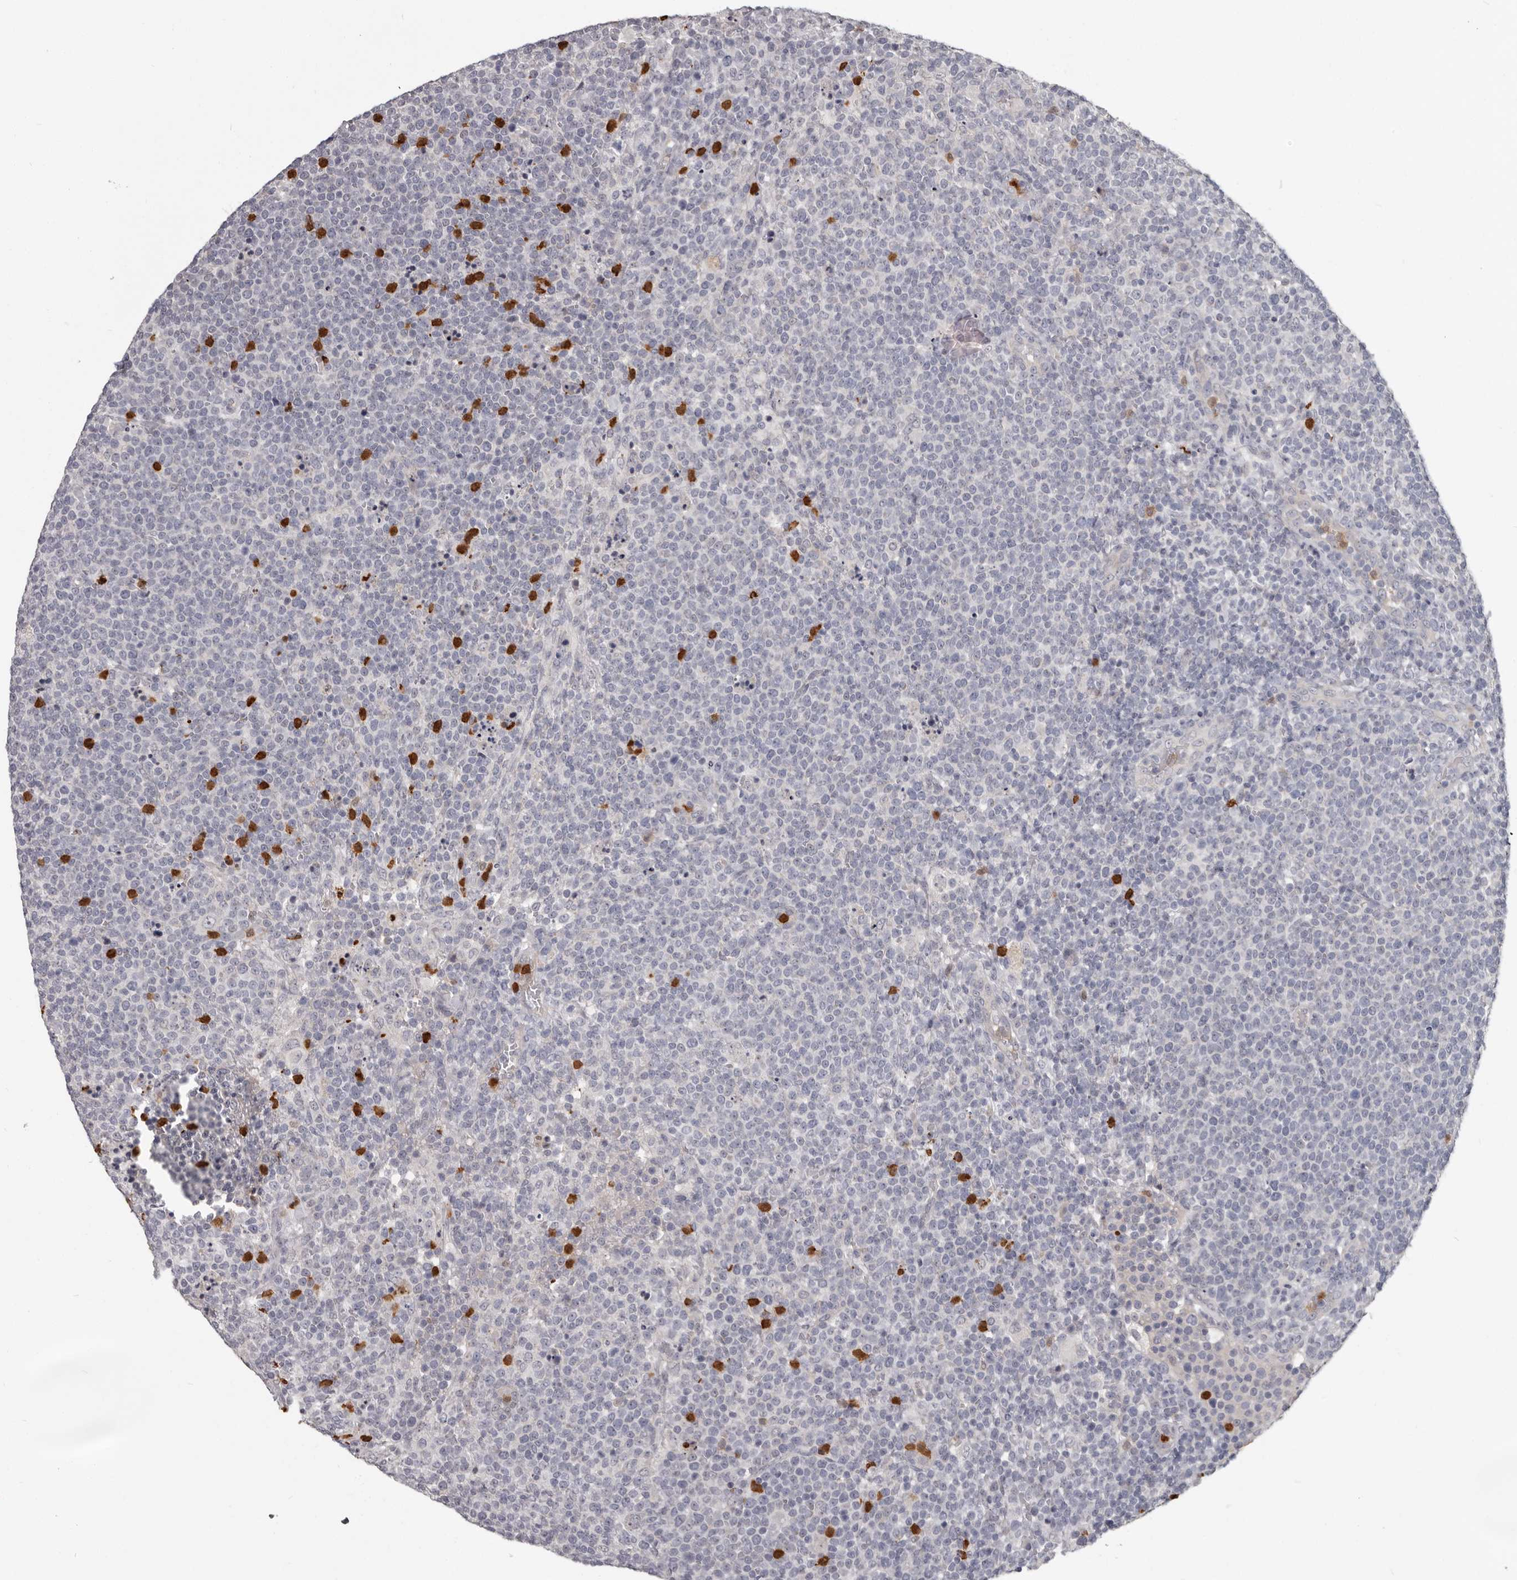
{"staining": {"intensity": "negative", "quantity": "none", "location": "none"}, "tissue": "lymphoma", "cell_type": "Tumor cells", "image_type": "cancer", "snomed": [{"axis": "morphology", "description": "Malignant lymphoma, non-Hodgkin's type, High grade"}, {"axis": "topography", "description": "Lymph node"}], "caption": "Tumor cells show no significant protein expression in lymphoma. Brightfield microscopy of immunohistochemistry stained with DAB (3,3'-diaminobenzidine) (brown) and hematoxylin (blue), captured at high magnification.", "gene": "GPR157", "patient": {"sex": "male", "age": 61}}